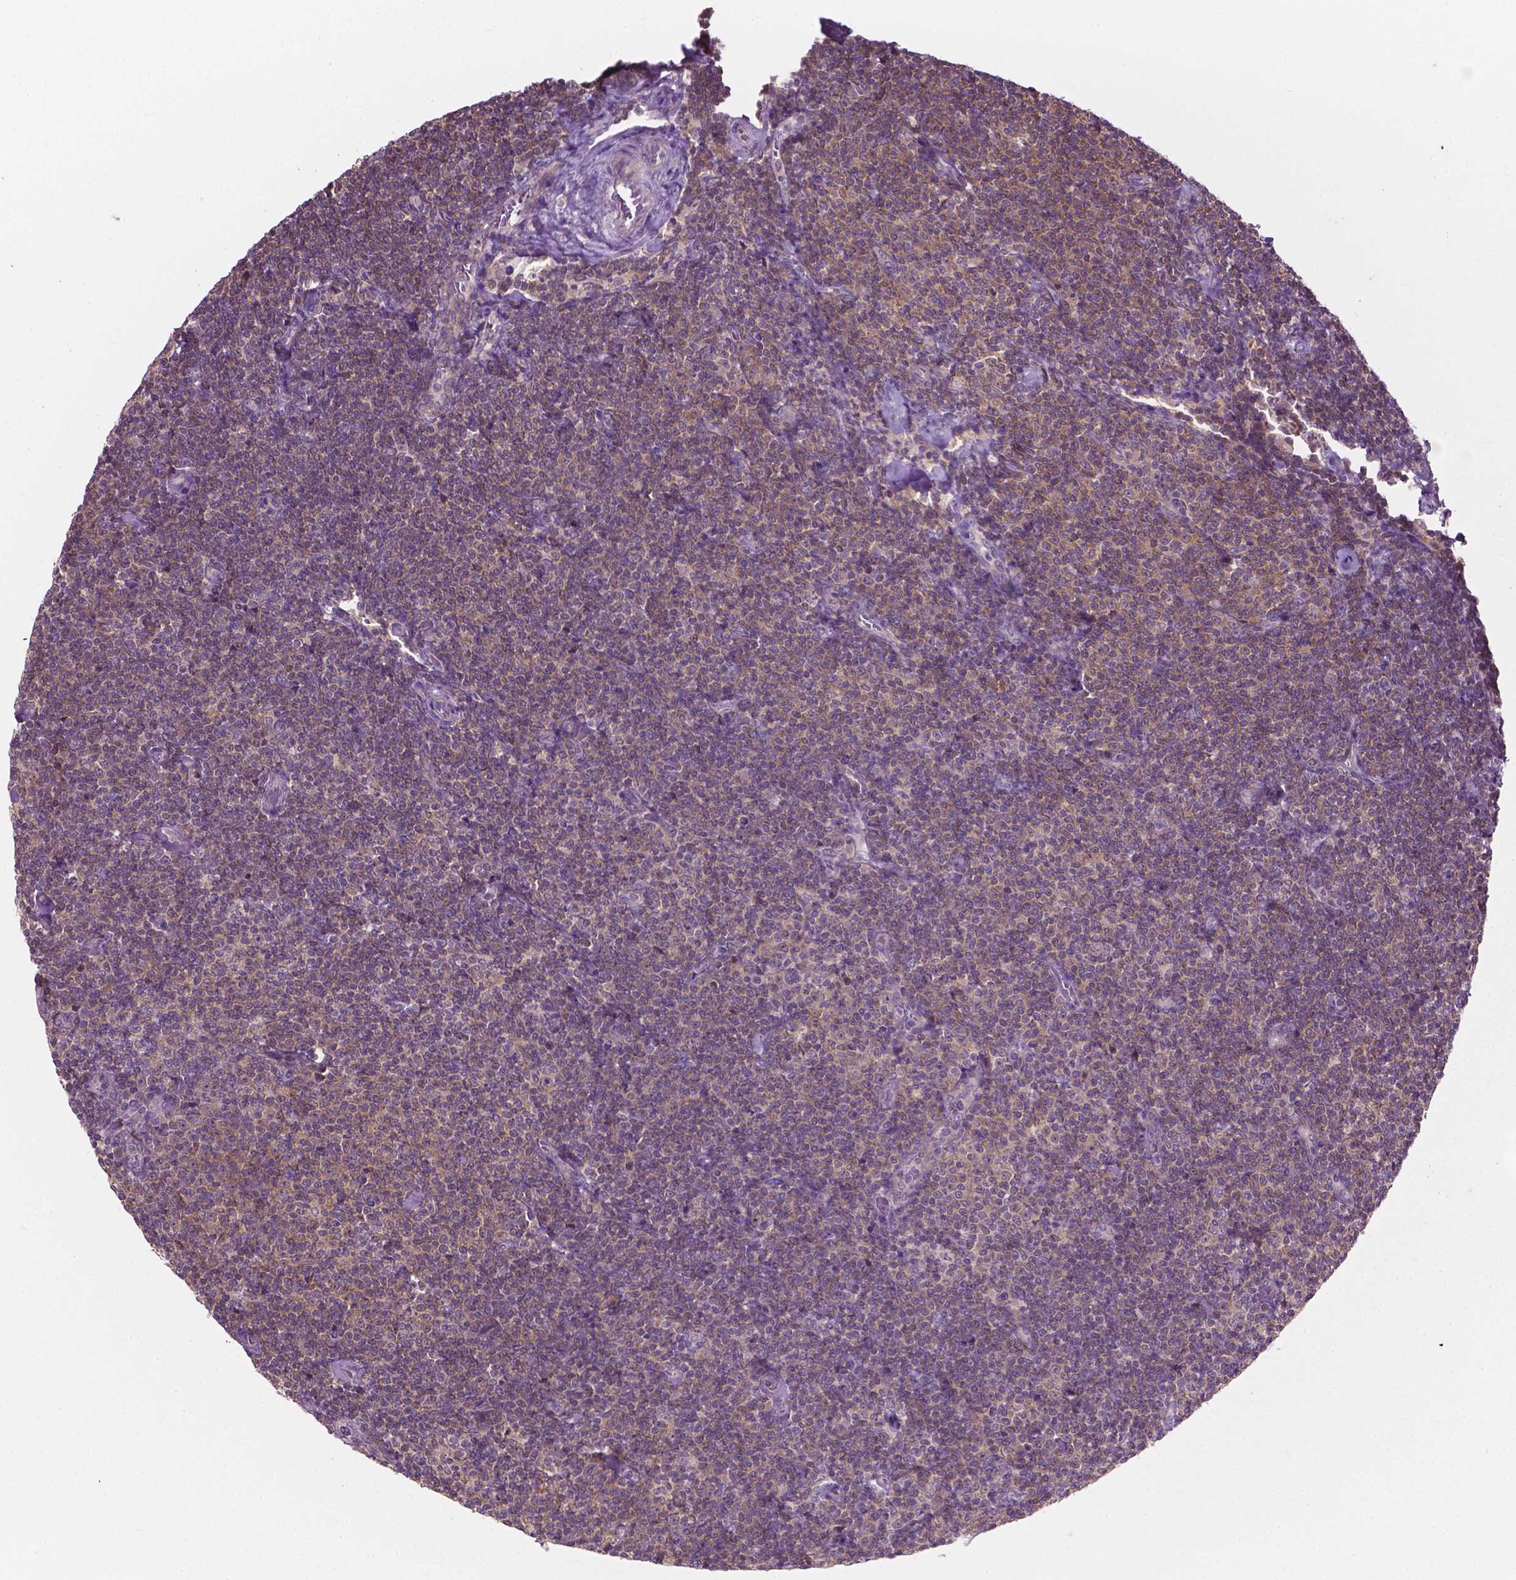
{"staining": {"intensity": "weak", "quantity": "<25%", "location": "cytoplasmic/membranous"}, "tissue": "lymphoma", "cell_type": "Tumor cells", "image_type": "cancer", "snomed": [{"axis": "morphology", "description": "Malignant lymphoma, non-Hodgkin's type, Low grade"}, {"axis": "topography", "description": "Lymph node"}], "caption": "Tumor cells show no significant protein positivity in lymphoma. (DAB (3,3'-diaminobenzidine) immunohistochemistry with hematoxylin counter stain).", "gene": "MZT1", "patient": {"sex": "male", "age": 81}}